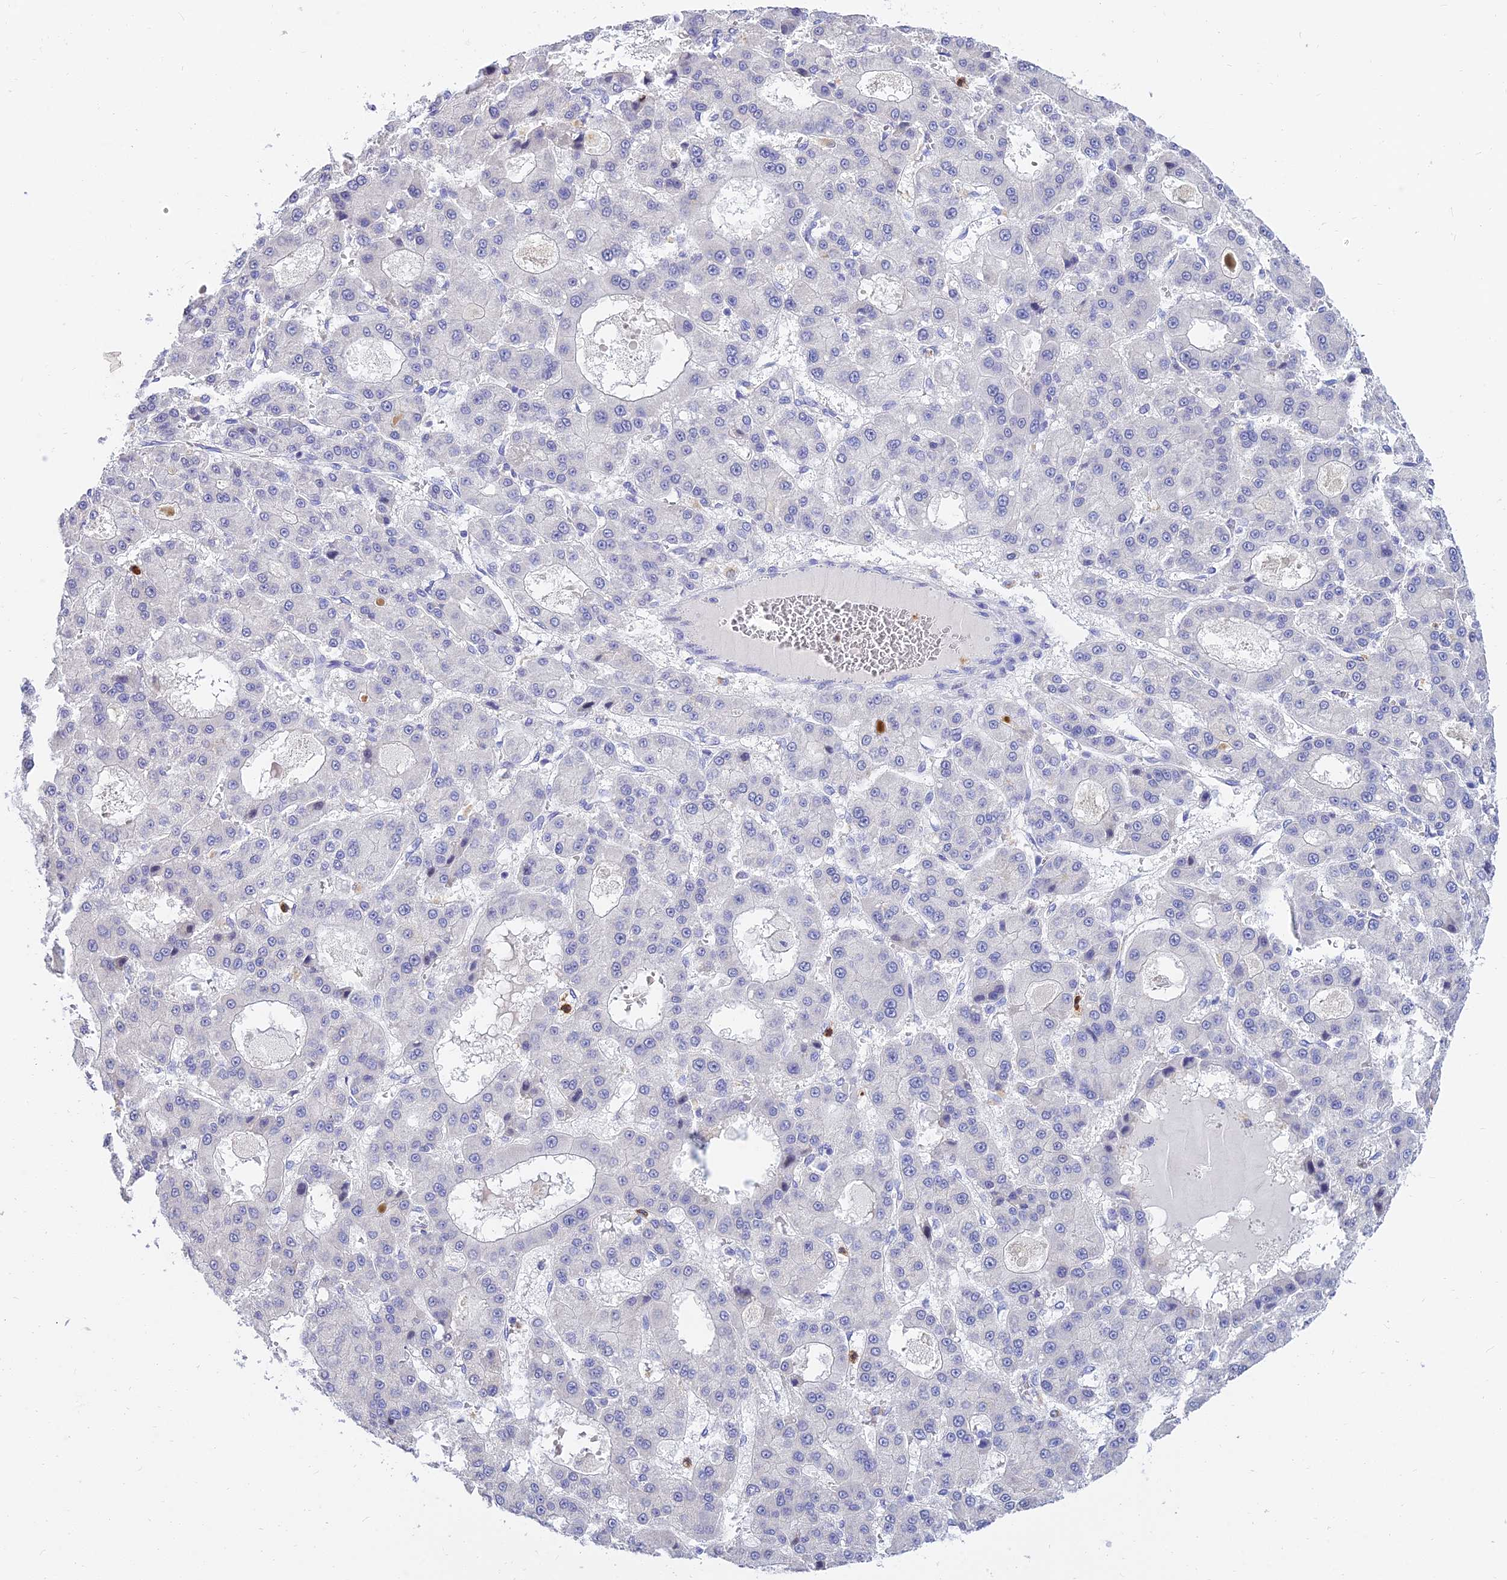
{"staining": {"intensity": "negative", "quantity": "none", "location": "none"}, "tissue": "liver cancer", "cell_type": "Tumor cells", "image_type": "cancer", "snomed": [{"axis": "morphology", "description": "Carcinoma, Hepatocellular, NOS"}, {"axis": "topography", "description": "Liver"}], "caption": "This image is of liver hepatocellular carcinoma stained with immunohistochemistry (IHC) to label a protein in brown with the nuclei are counter-stained blue. There is no positivity in tumor cells. (DAB (3,3'-diaminobenzidine) immunohistochemistry (IHC) with hematoxylin counter stain).", "gene": "VWC2L", "patient": {"sex": "male", "age": 70}}